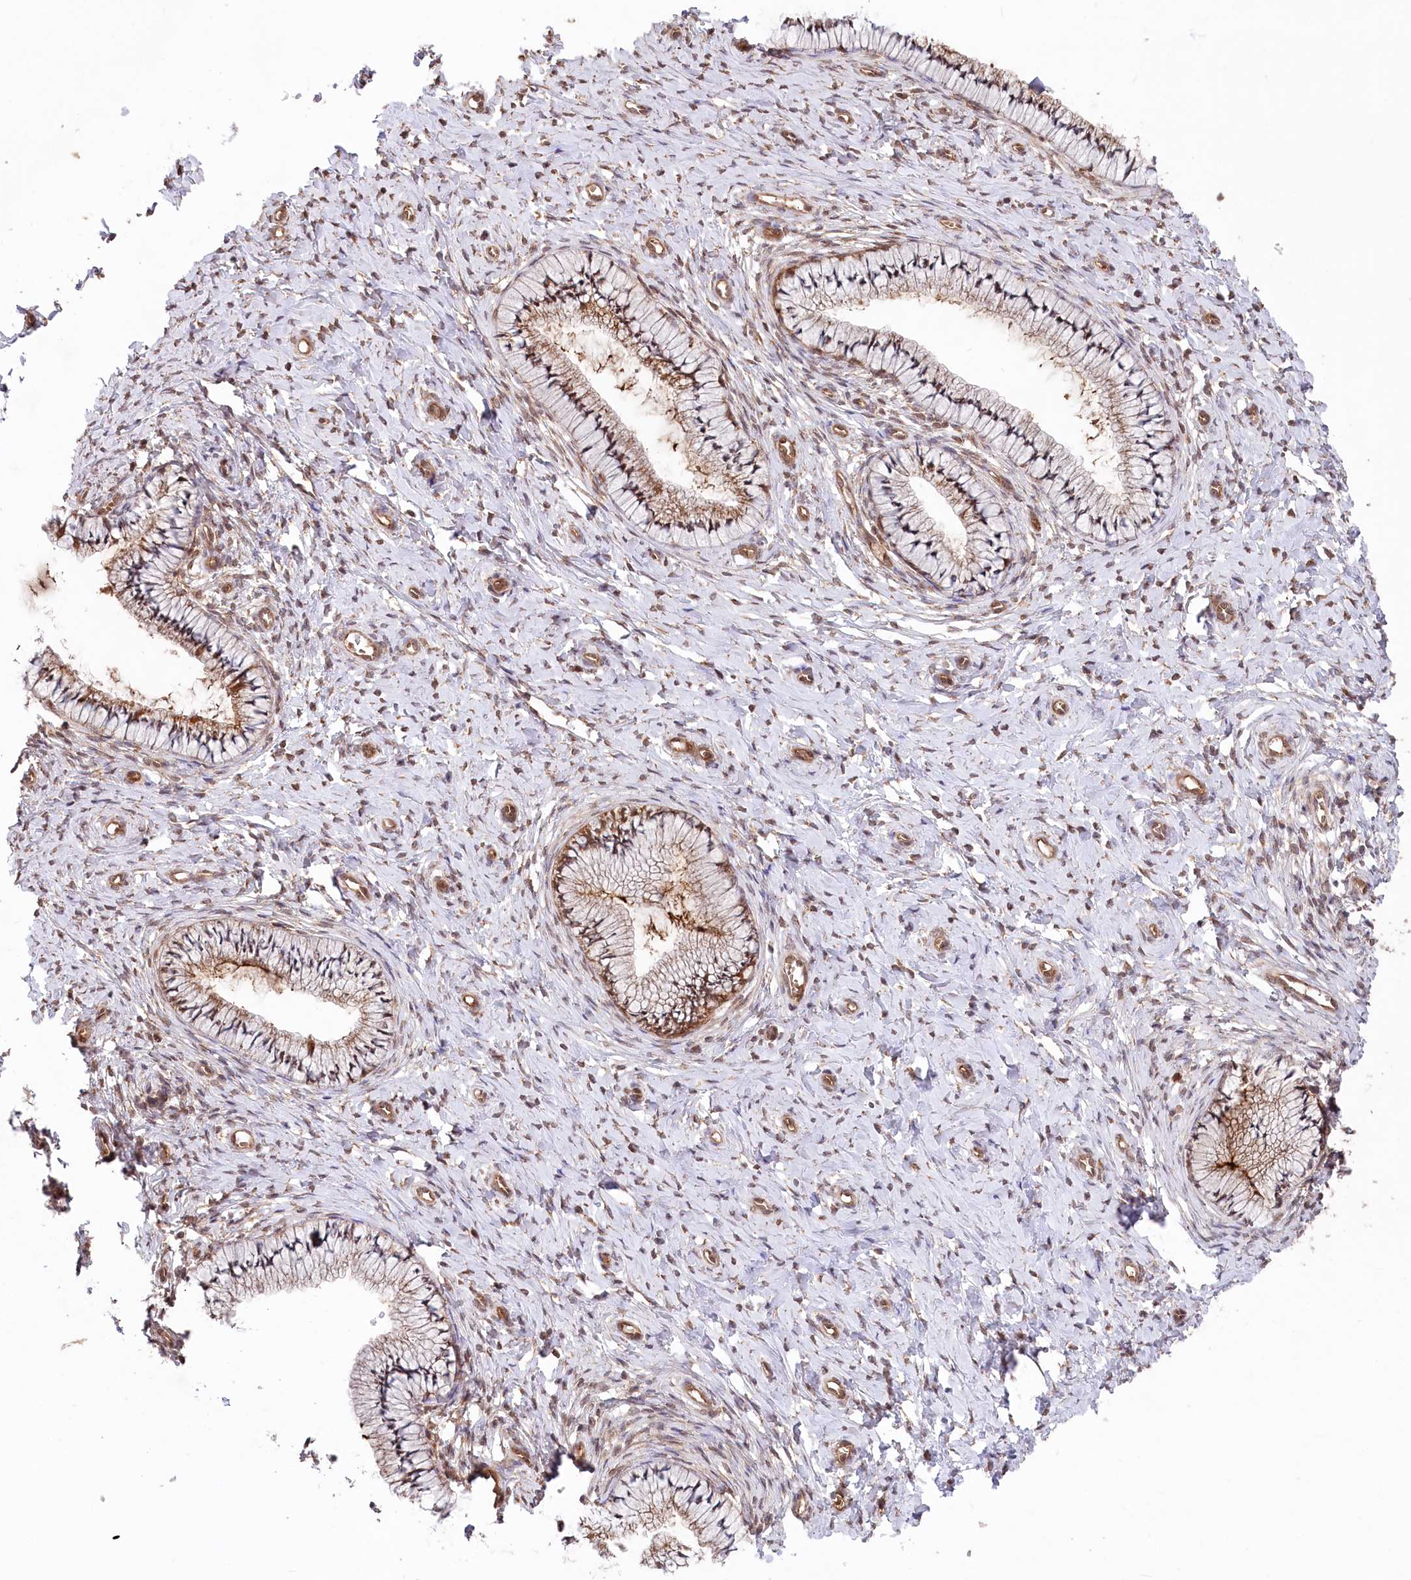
{"staining": {"intensity": "moderate", "quantity": "25%-75%", "location": "cytoplasmic/membranous,nuclear"}, "tissue": "cervix", "cell_type": "Glandular cells", "image_type": "normal", "snomed": [{"axis": "morphology", "description": "Normal tissue, NOS"}, {"axis": "topography", "description": "Cervix"}], "caption": "The histopathology image exhibits staining of normal cervix, revealing moderate cytoplasmic/membranous,nuclear protein staining (brown color) within glandular cells. The staining is performed using DAB (3,3'-diaminobenzidine) brown chromogen to label protein expression. The nuclei are counter-stained blue using hematoxylin.", "gene": "PSMA1", "patient": {"sex": "female", "age": 36}}